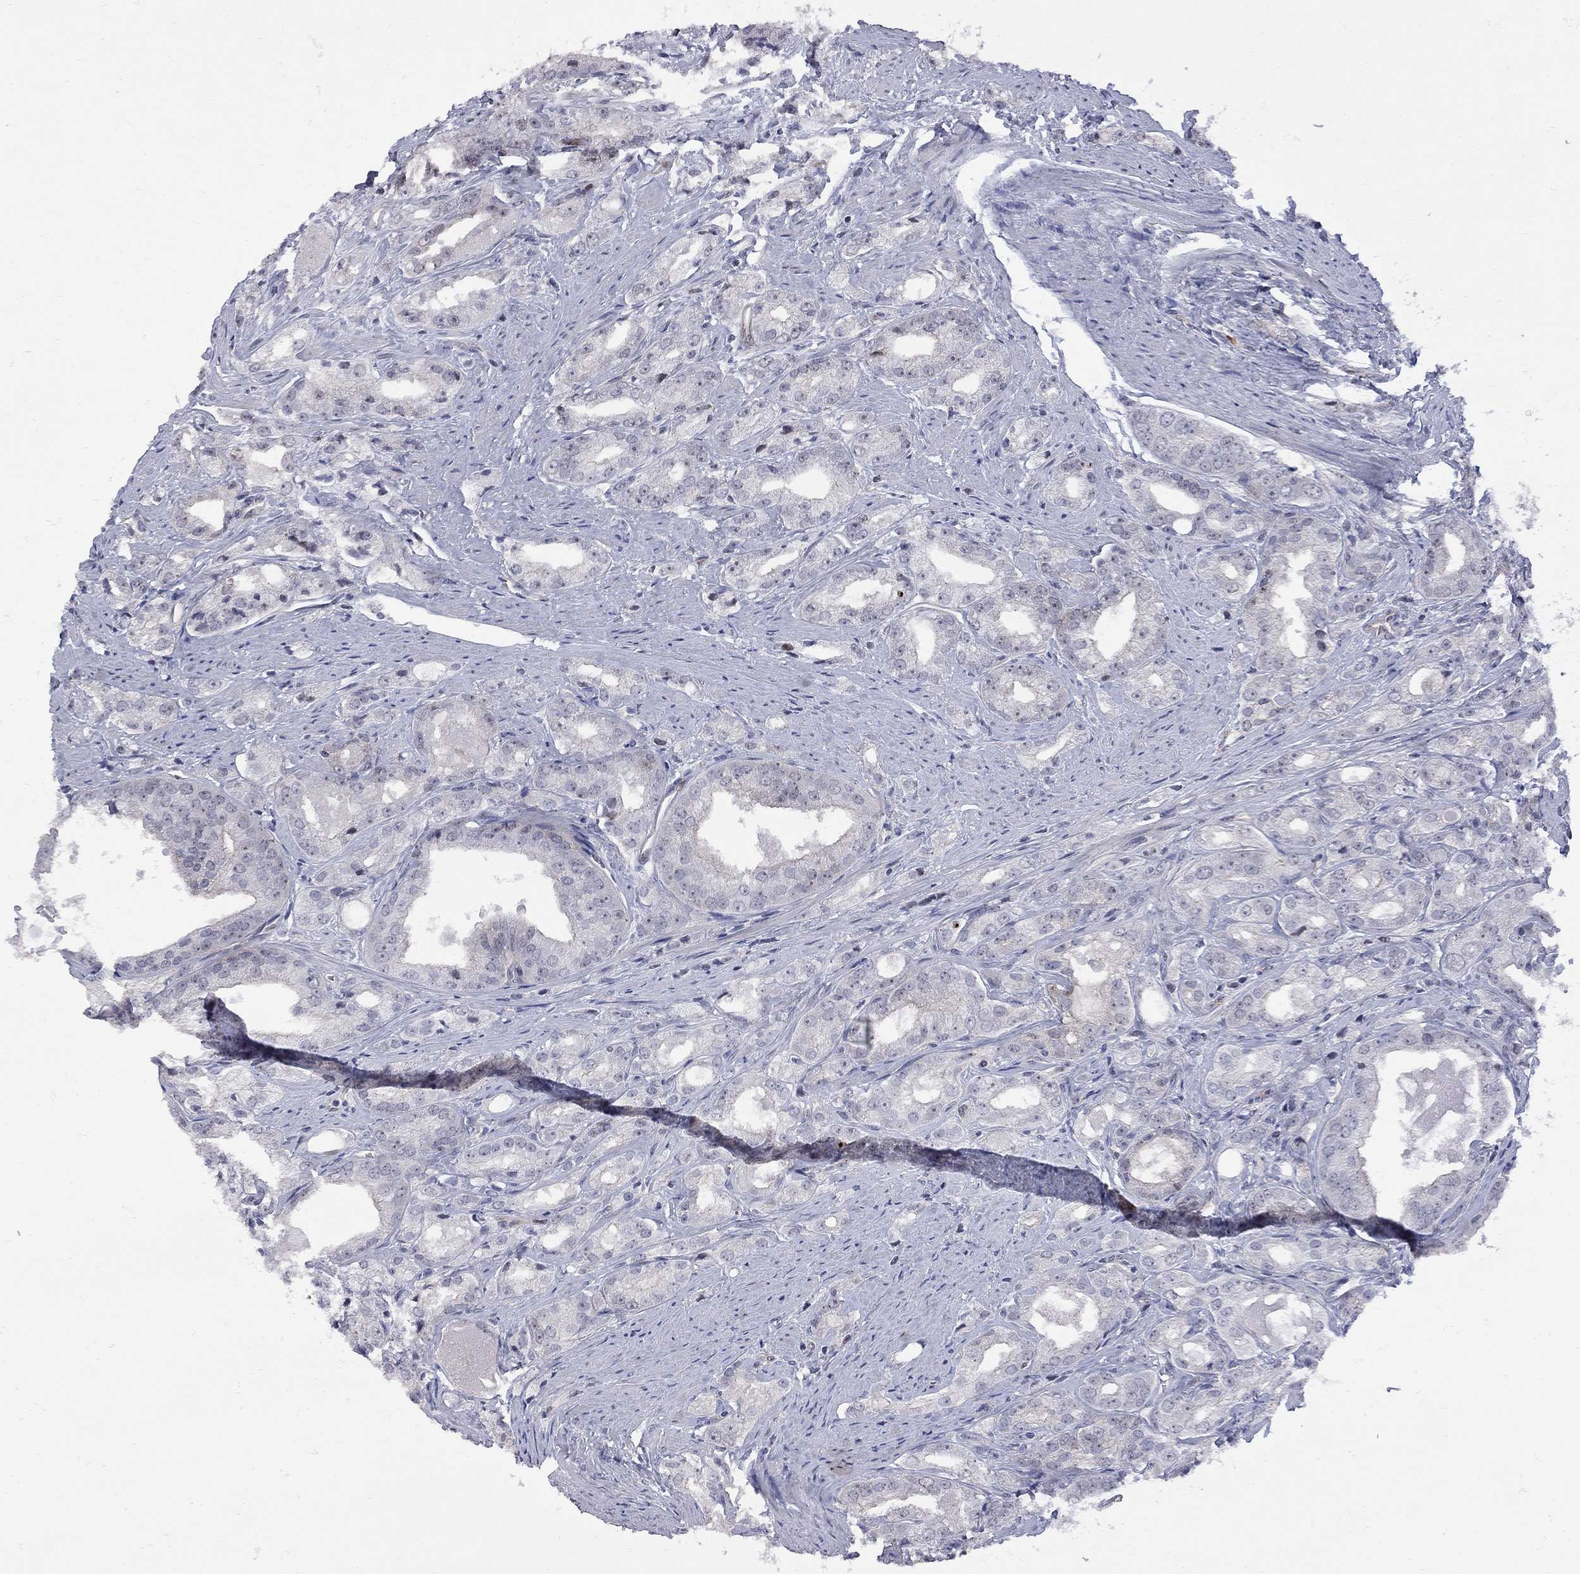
{"staining": {"intensity": "negative", "quantity": "none", "location": "none"}, "tissue": "prostate cancer", "cell_type": "Tumor cells", "image_type": "cancer", "snomed": [{"axis": "morphology", "description": "Adenocarcinoma, NOS"}, {"axis": "morphology", "description": "Adenocarcinoma, High grade"}, {"axis": "topography", "description": "Prostate"}], "caption": "This photomicrograph is of adenocarcinoma (prostate) stained with immunohistochemistry (IHC) to label a protein in brown with the nuclei are counter-stained blue. There is no staining in tumor cells. (Brightfield microscopy of DAB (3,3'-diaminobenzidine) immunohistochemistry at high magnification).", "gene": "DHX33", "patient": {"sex": "male", "age": 70}}